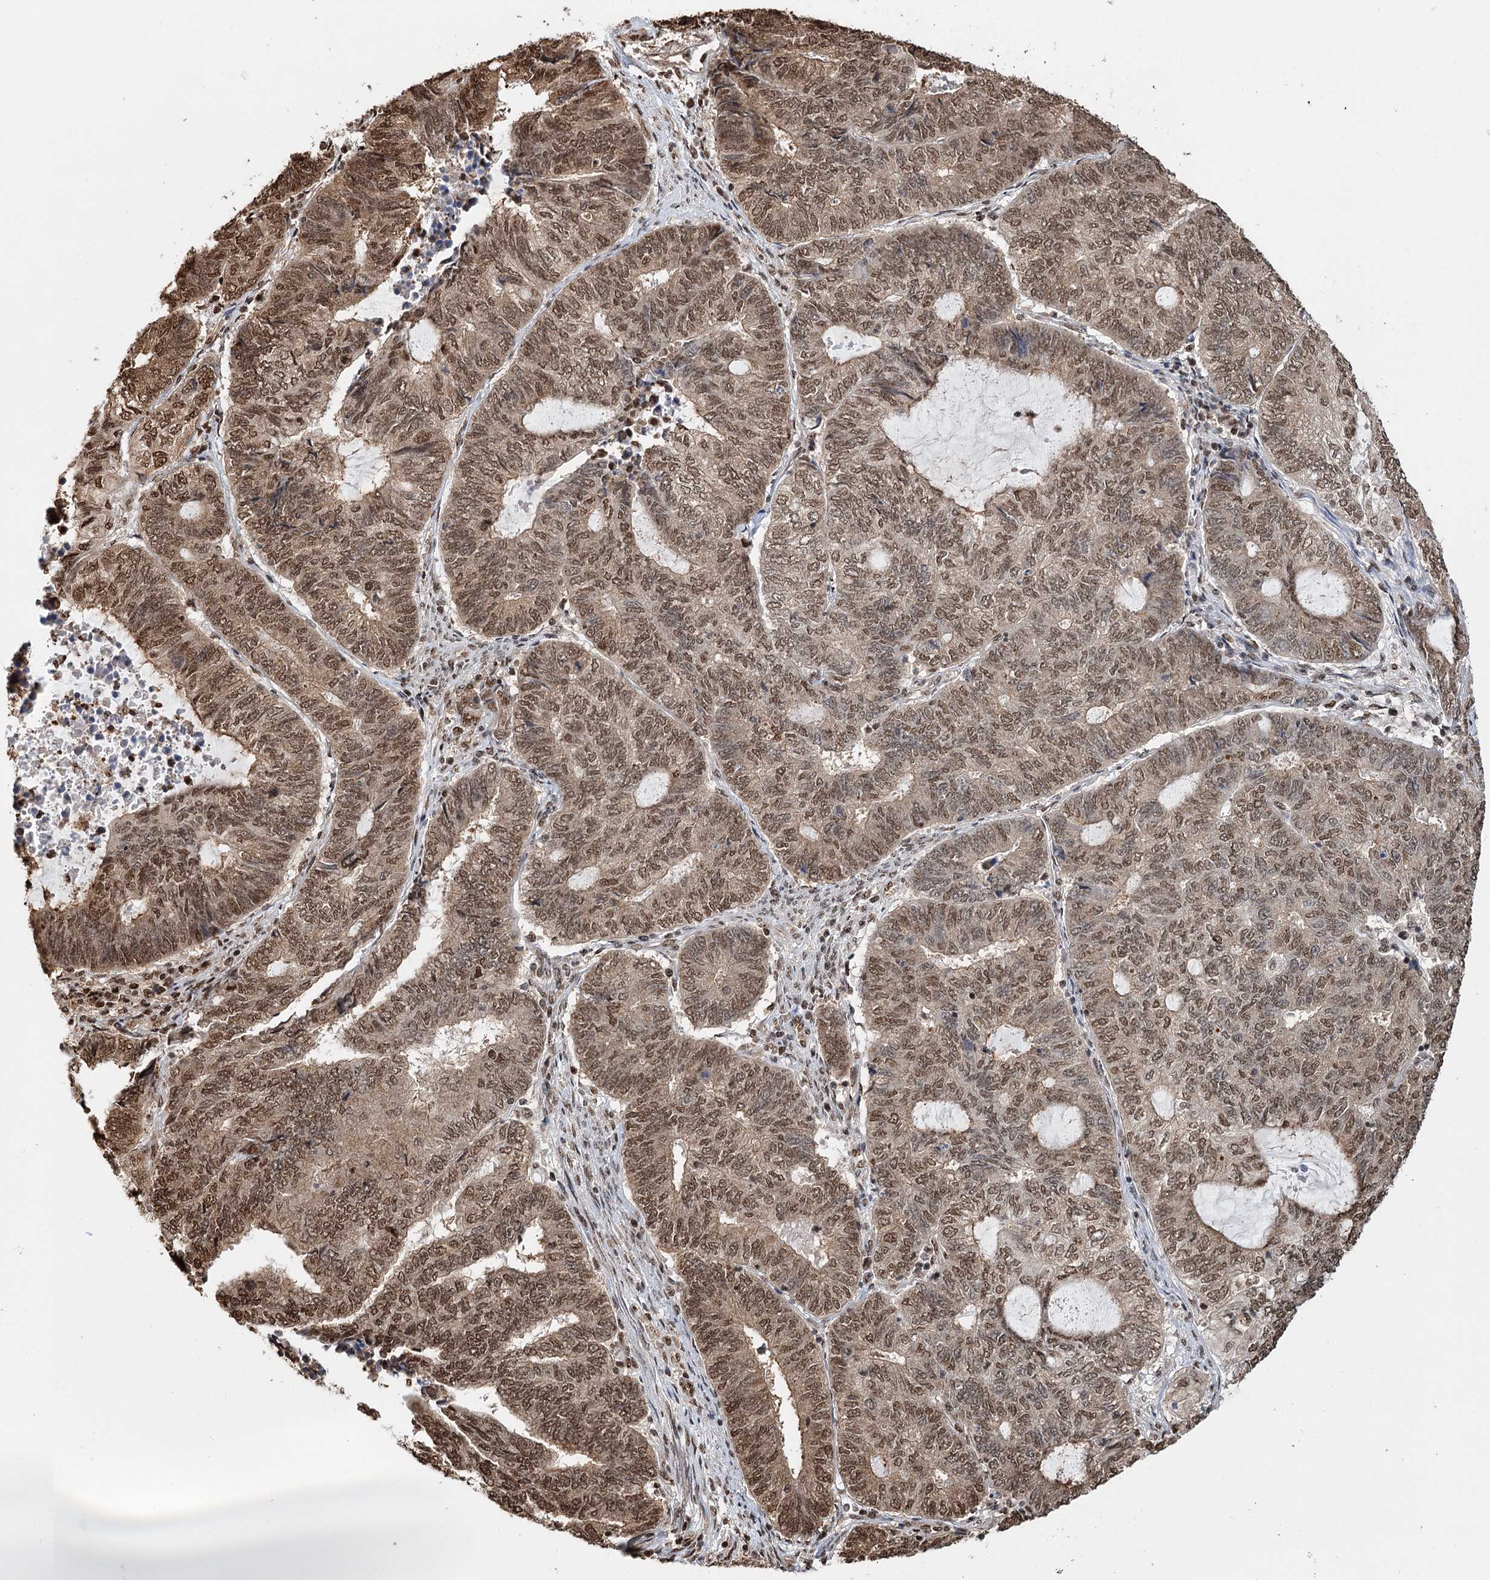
{"staining": {"intensity": "moderate", "quantity": ">75%", "location": "cytoplasmic/membranous,nuclear"}, "tissue": "endometrial cancer", "cell_type": "Tumor cells", "image_type": "cancer", "snomed": [{"axis": "morphology", "description": "Adenocarcinoma, NOS"}, {"axis": "topography", "description": "Uterus"}, {"axis": "topography", "description": "Endometrium"}], "caption": "Protein expression by IHC demonstrates moderate cytoplasmic/membranous and nuclear positivity in approximately >75% of tumor cells in endometrial cancer (adenocarcinoma). The staining was performed using DAB (3,3'-diaminobenzidine), with brown indicating positive protein expression. Nuclei are stained blue with hematoxylin.", "gene": "RPS27A", "patient": {"sex": "female", "age": 70}}